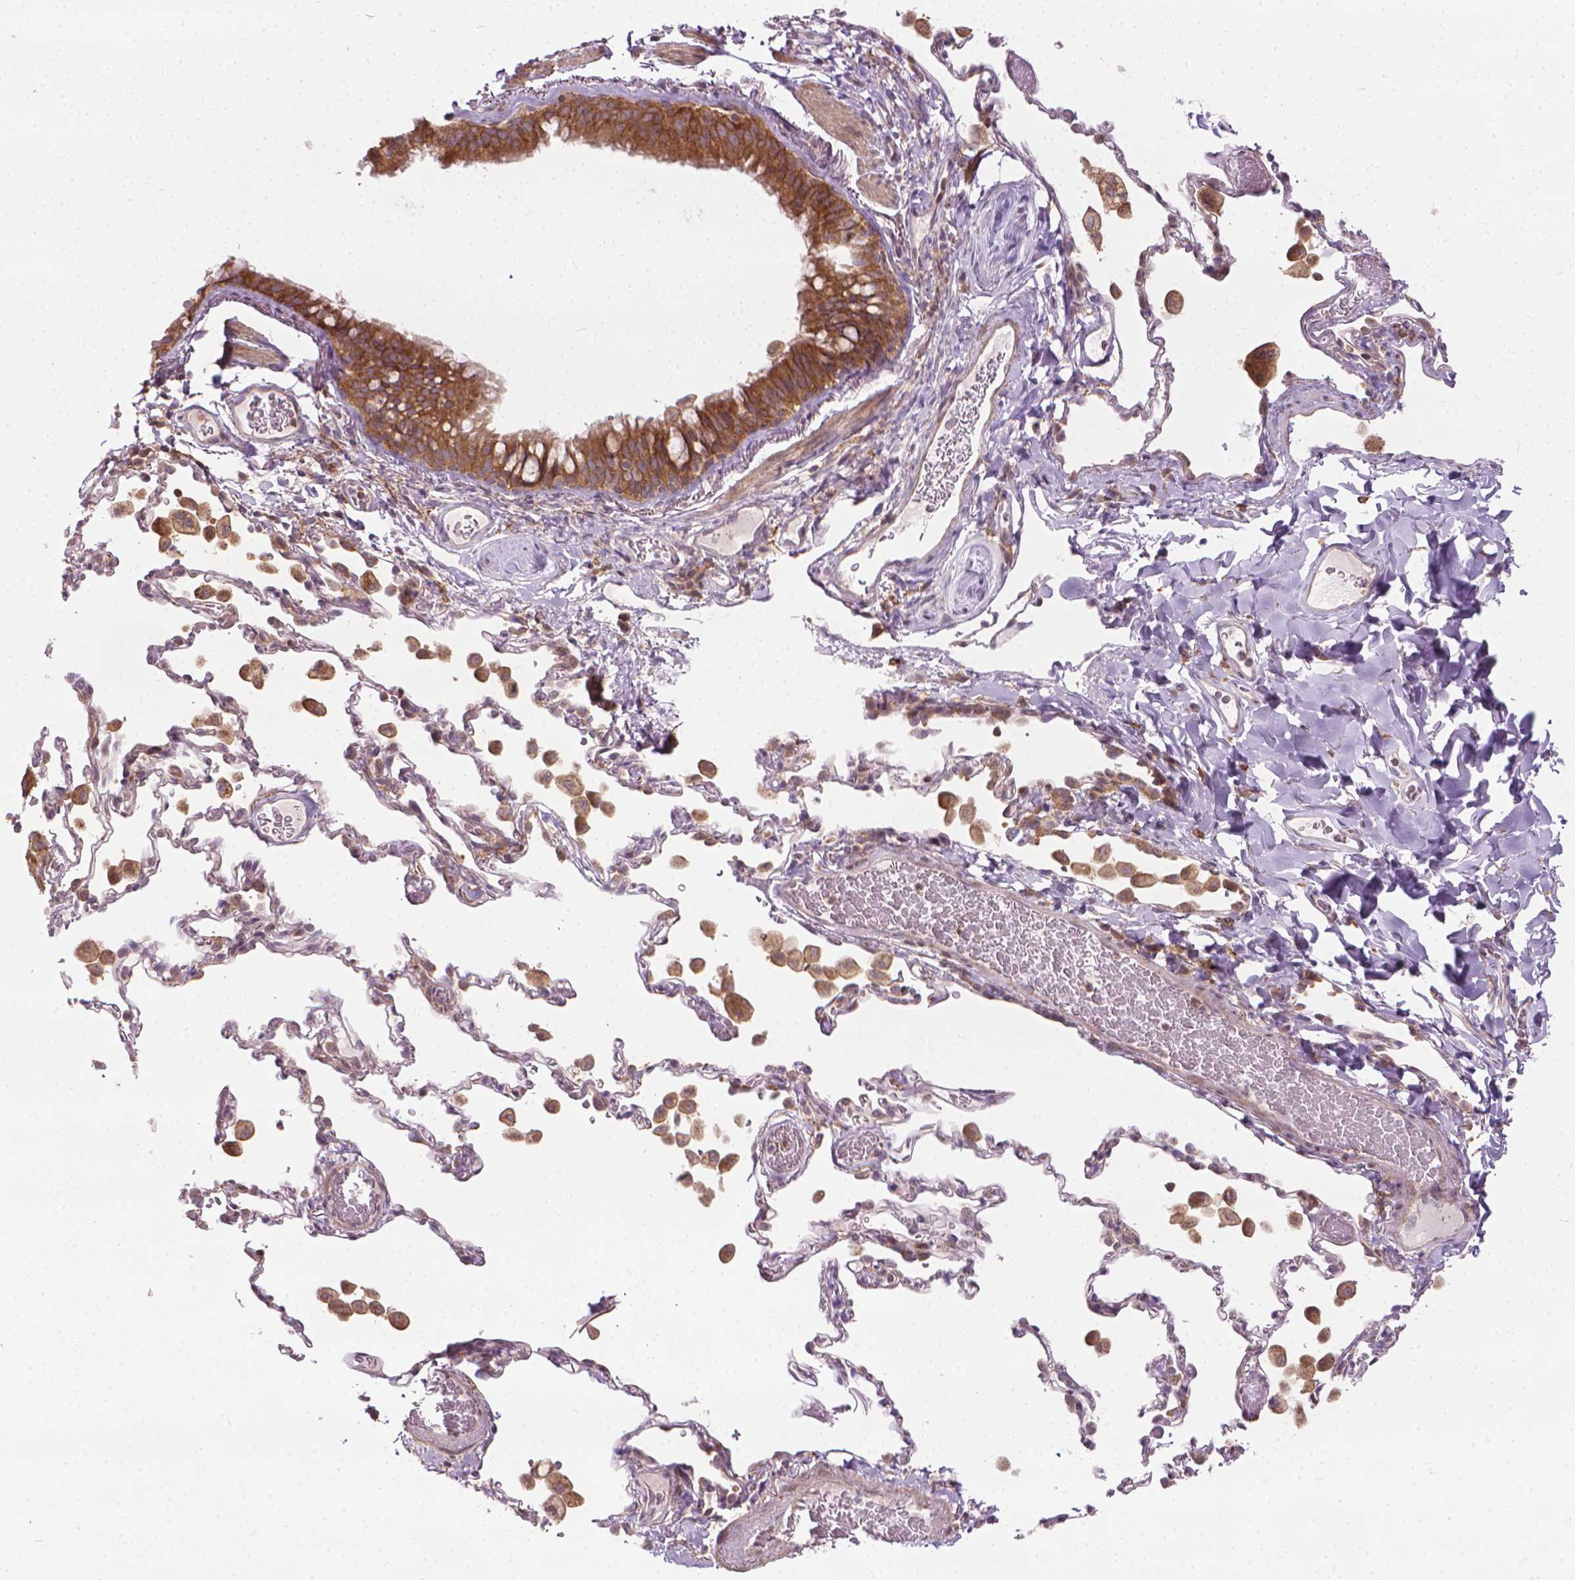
{"staining": {"intensity": "strong", "quantity": ">75%", "location": "cytoplasmic/membranous"}, "tissue": "bronchus", "cell_type": "Respiratory epithelial cells", "image_type": "normal", "snomed": [{"axis": "morphology", "description": "Normal tissue, NOS"}, {"axis": "topography", "description": "Bronchus"}, {"axis": "topography", "description": "Lung"}], "caption": "This is a micrograph of immunohistochemistry (IHC) staining of unremarkable bronchus, which shows strong positivity in the cytoplasmic/membranous of respiratory epithelial cells.", "gene": "PRAG1", "patient": {"sex": "male", "age": 54}}